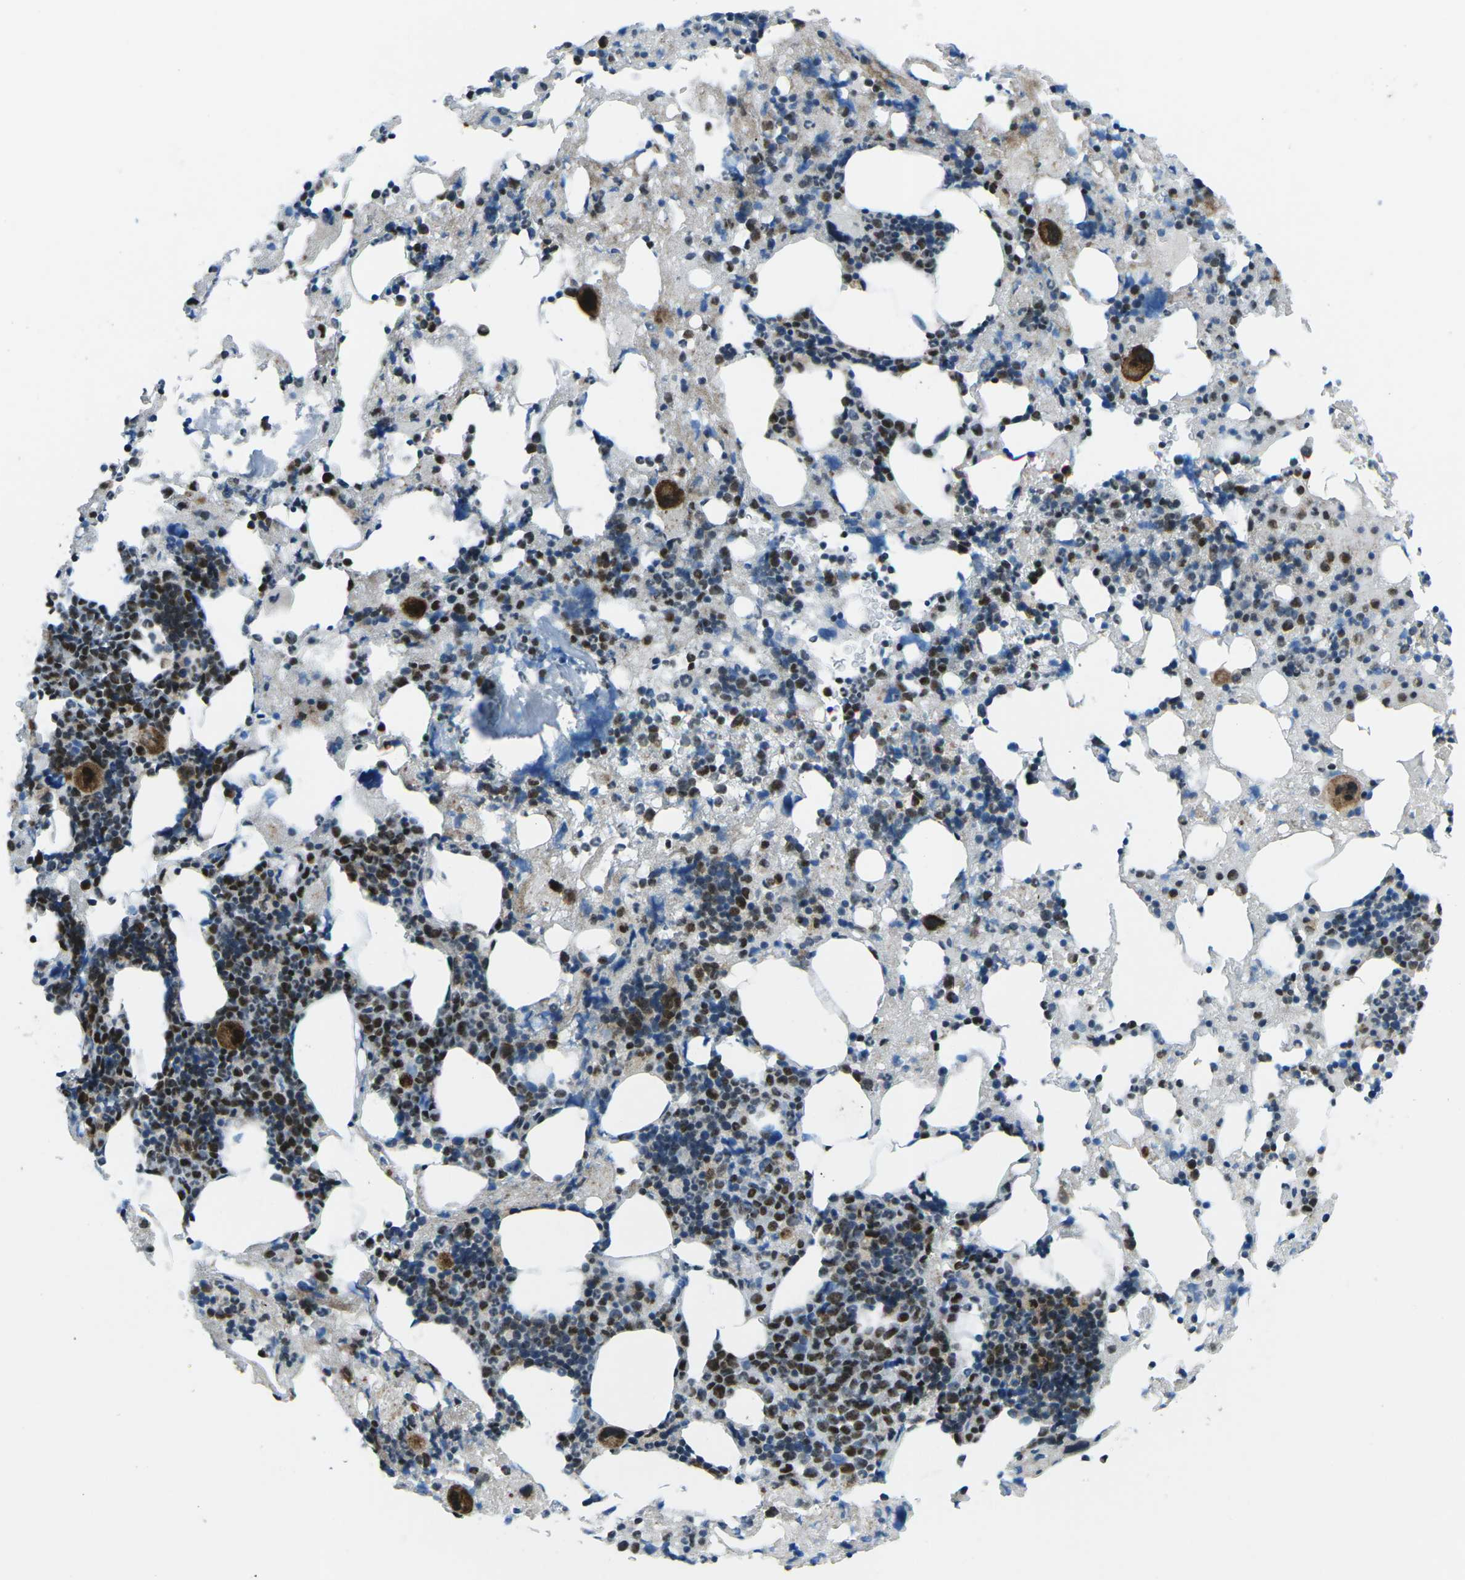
{"staining": {"intensity": "strong", "quantity": "25%-75%", "location": "cytoplasmic/membranous,nuclear"}, "tissue": "bone marrow", "cell_type": "Hematopoietic cells", "image_type": "normal", "snomed": [{"axis": "morphology", "description": "Normal tissue, NOS"}, {"axis": "morphology", "description": "Inflammation, NOS"}, {"axis": "topography", "description": "Bone marrow"}], "caption": "Protein expression analysis of normal bone marrow demonstrates strong cytoplasmic/membranous,nuclear expression in about 25%-75% of hematopoietic cells.", "gene": "MBNL1", "patient": {"sex": "female", "age": 64}}